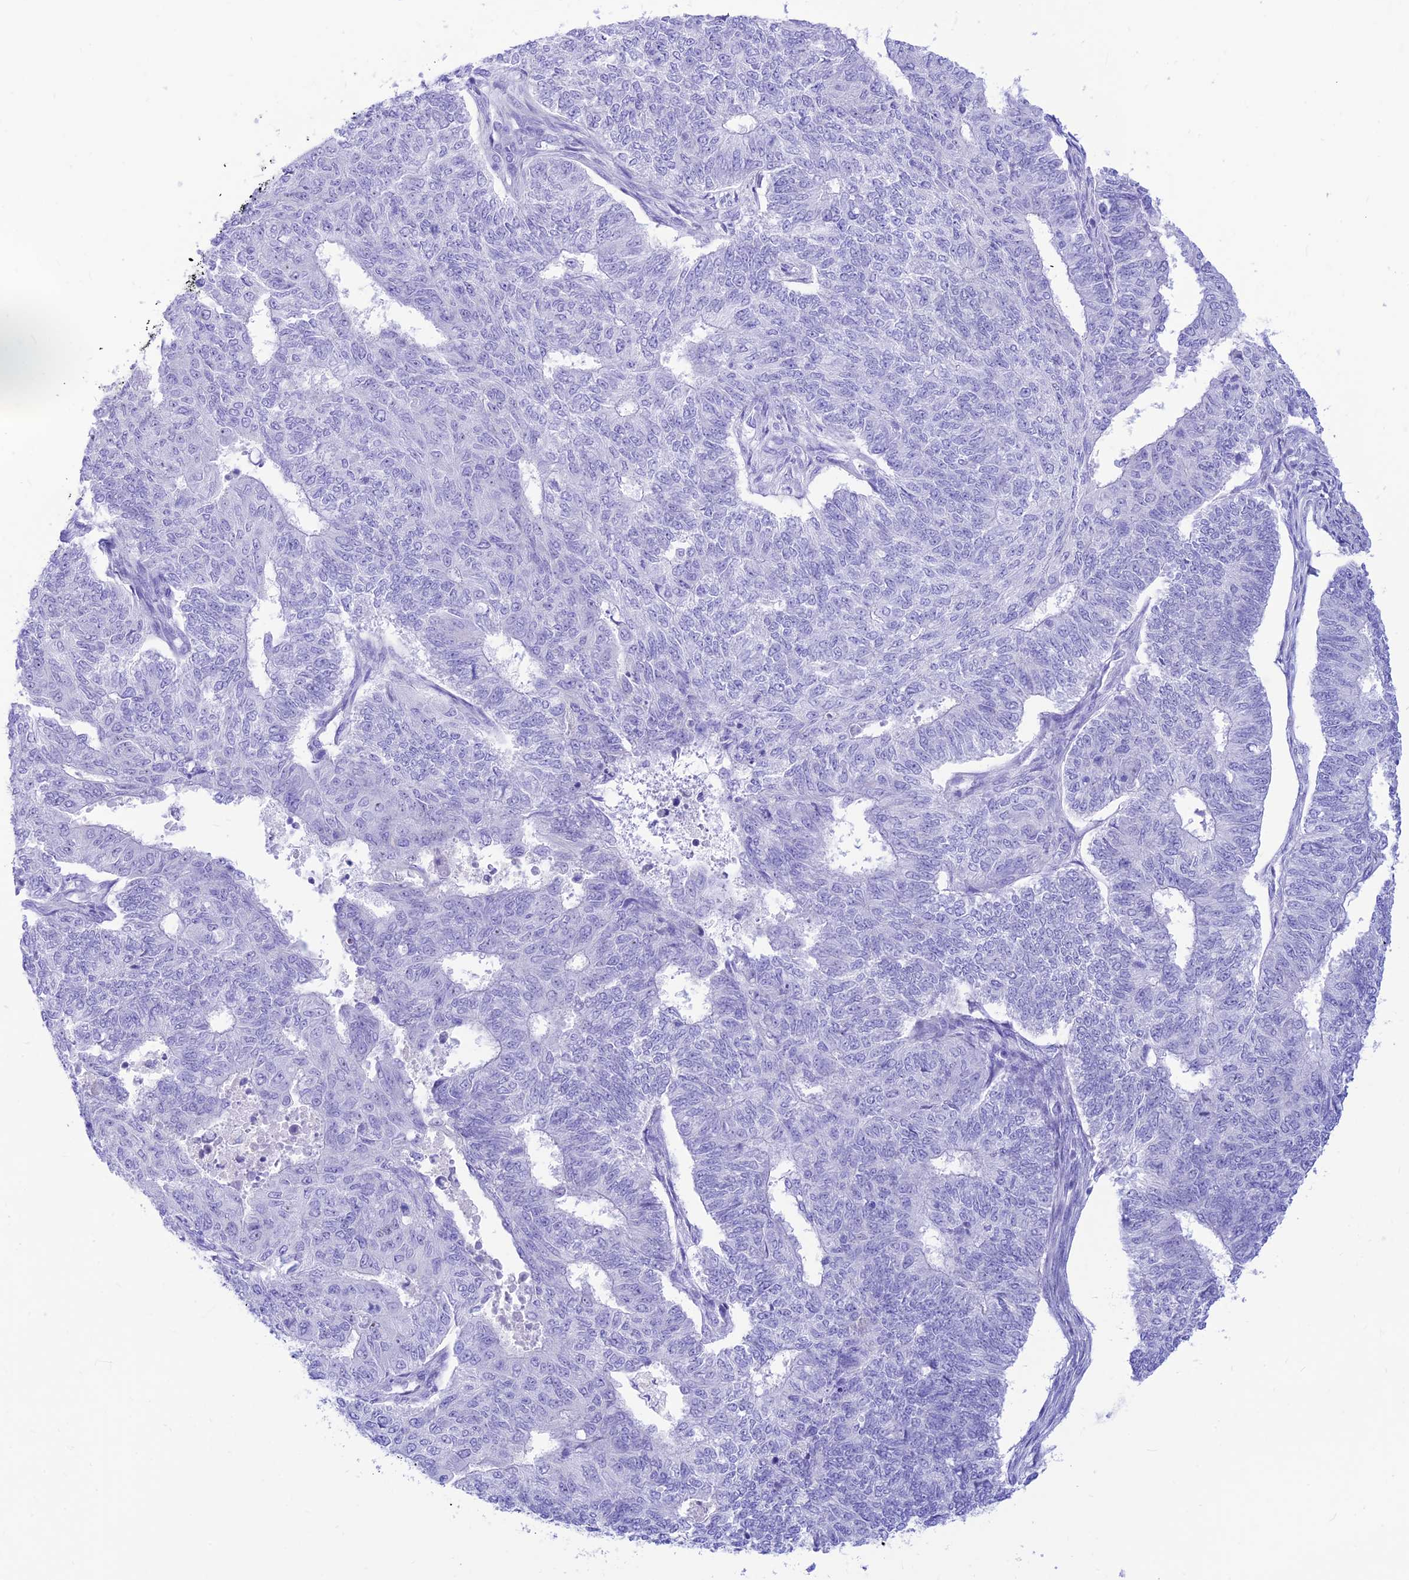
{"staining": {"intensity": "negative", "quantity": "none", "location": "none"}, "tissue": "endometrial cancer", "cell_type": "Tumor cells", "image_type": "cancer", "snomed": [{"axis": "morphology", "description": "Adenocarcinoma, NOS"}, {"axis": "topography", "description": "Endometrium"}], "caption": "Immunohistochemical staining of endometrial adenocarcinoma reveals no significant expression in tumor cells.", "gene": "PRNP", "patient": {"sex": "female", "age": 32}}